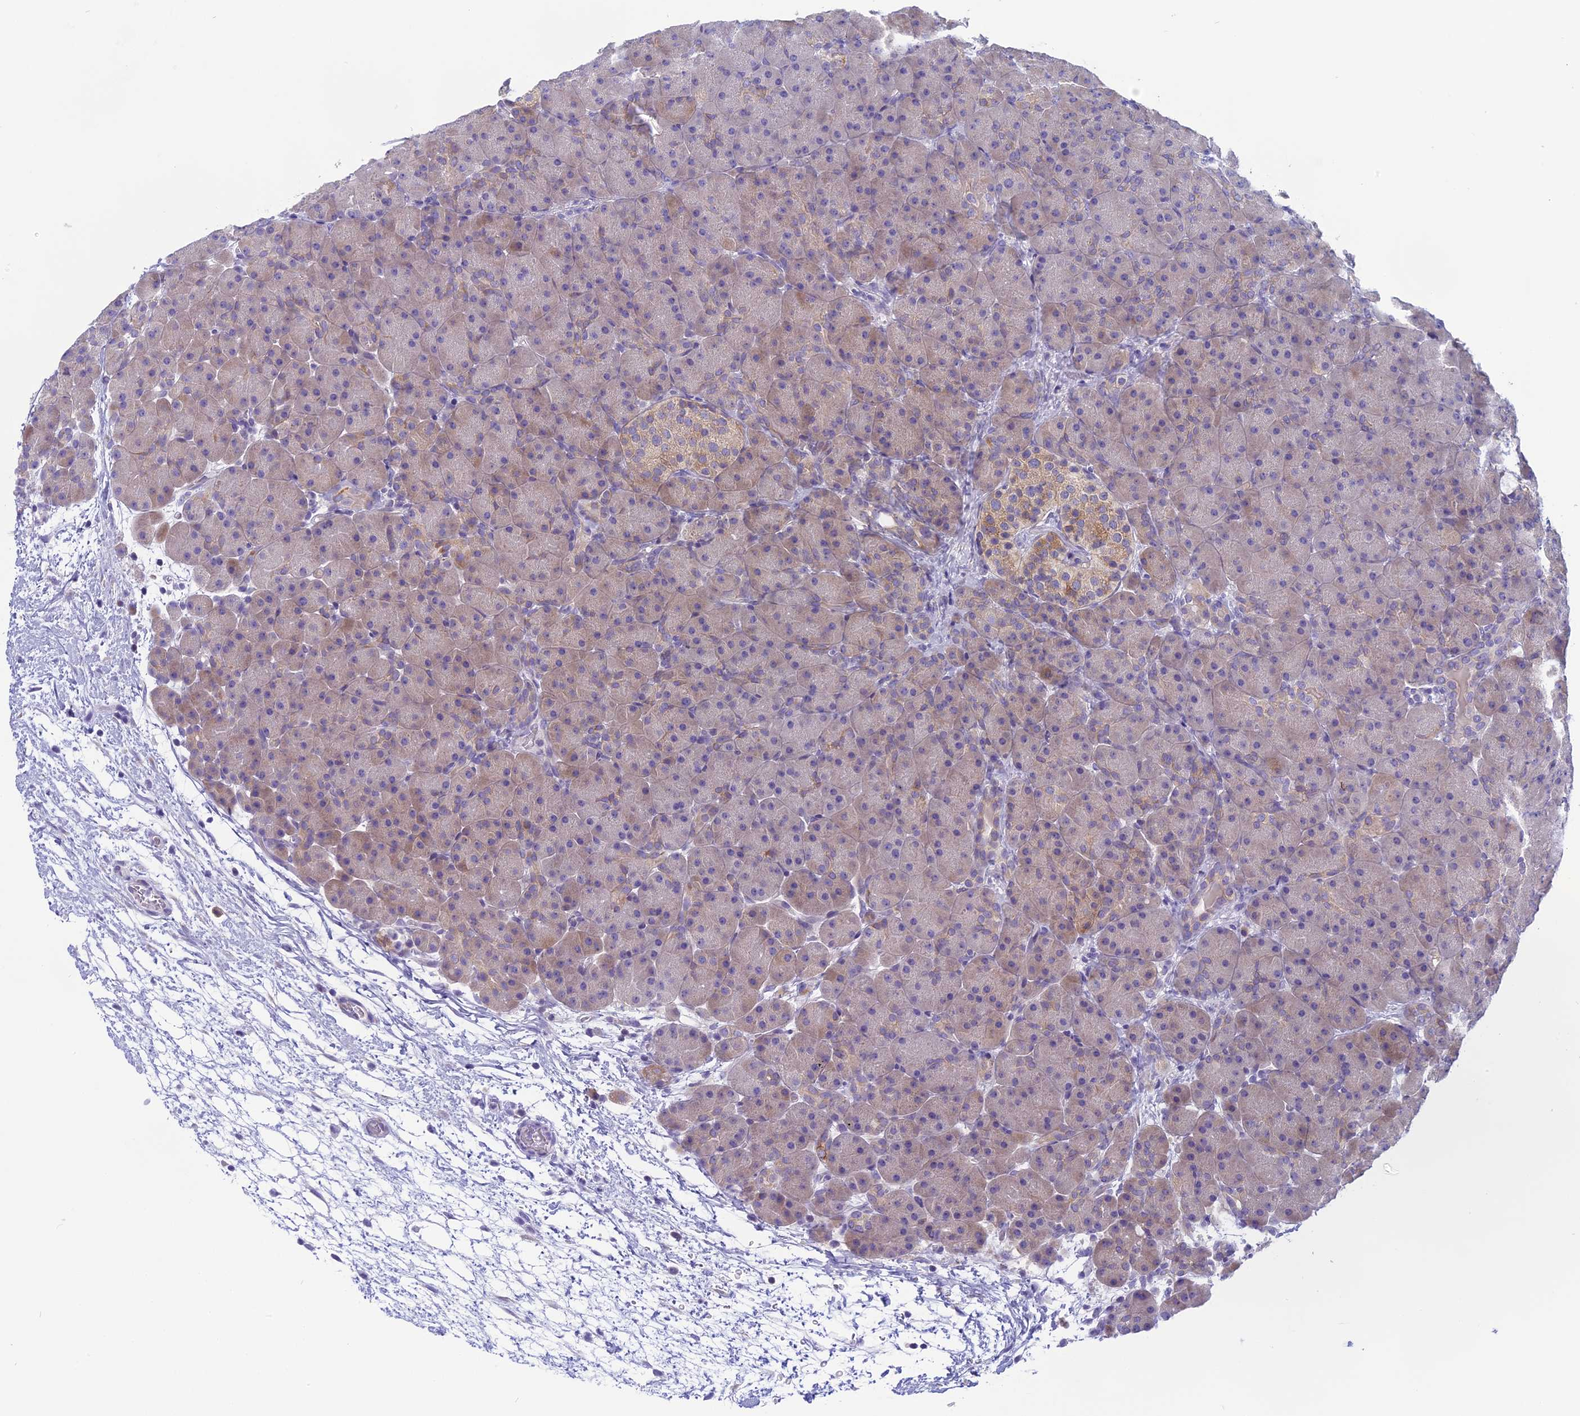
{"staining": {"intensity": "weak", "quantity": "<25%", "location": "cytoplasmic/membranous"}, "tissue": "pancreas", "cell_type": "Exocrine glandular cells", "image_type": "normal", "snomed": [{"axis": "morphology", "description": "Normal tissue, NOS"}, {"axis": "topography", "description": "Pancreas"}], "caption": "The histopathology image demonstrates no significant staining in exocrine glandular cells of pancreas.", "gene": "ARHGEF37", "patient": {"sex": "male", "age": 66}}